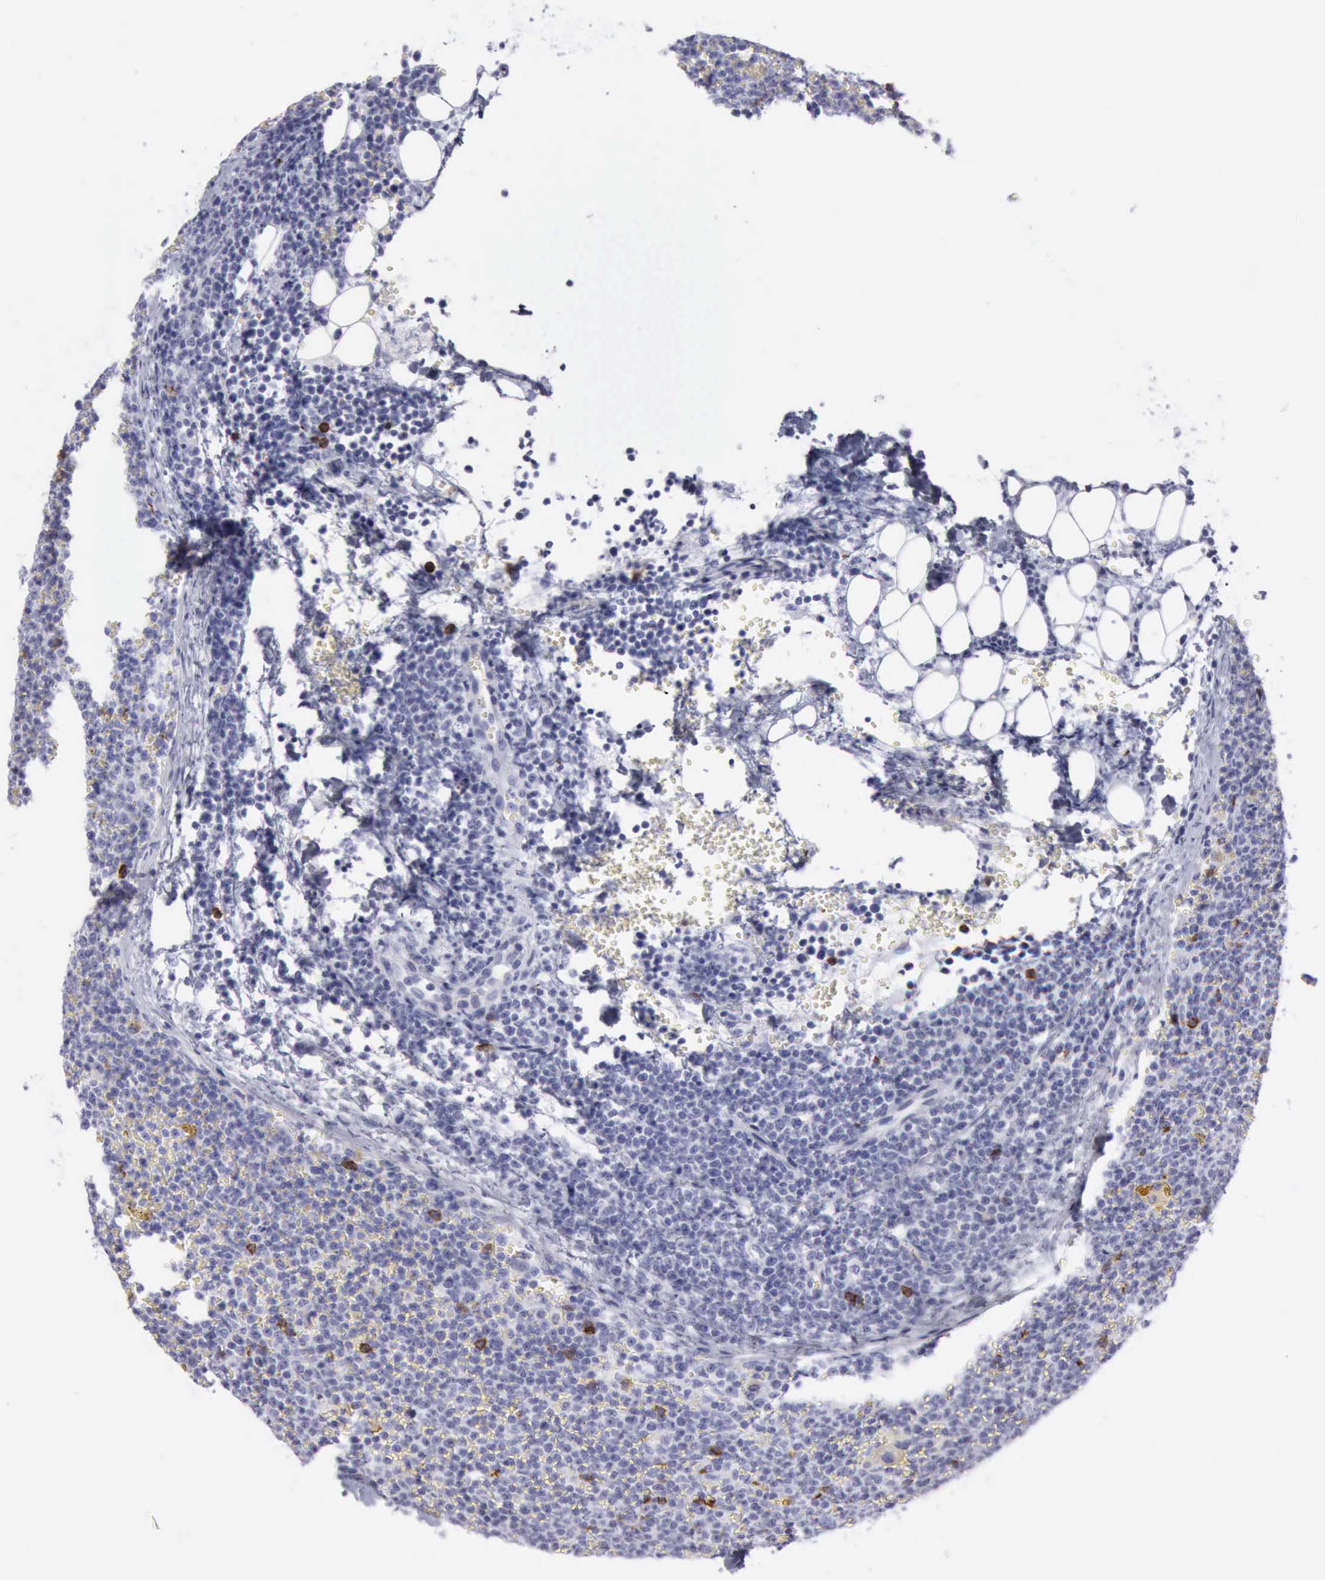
{"staining": {"intensity": "strong", "quantity": "<25%", "location": "cytoplasmic/membranous,nuclear"}, "tissue": "lymphoma", "cell_type": "Tumor cells", "image_type": "cancer", "snomed": [{"axis": "morphology", "description": "Malignant lymphoma, non-Hodgkin's type, Low grade"}, {"axis": "topography", "description": "Lymph node"}], "caption": "The histopathology image demonstrates a brown stain indicating the presence of a protein in the cytoplasmic/membranous and nuclear of tumor cells in malignant lymphoma, non-Hodgkin's type (low-grade). The staining was performed using DAB (3,3'-diaminobenzidine), with brown indicating positive protein expression. Nuclei are stained blue with hematoxylin.", "gene": "NCAM1", "patient": {"sex": "male", "age": 50}}